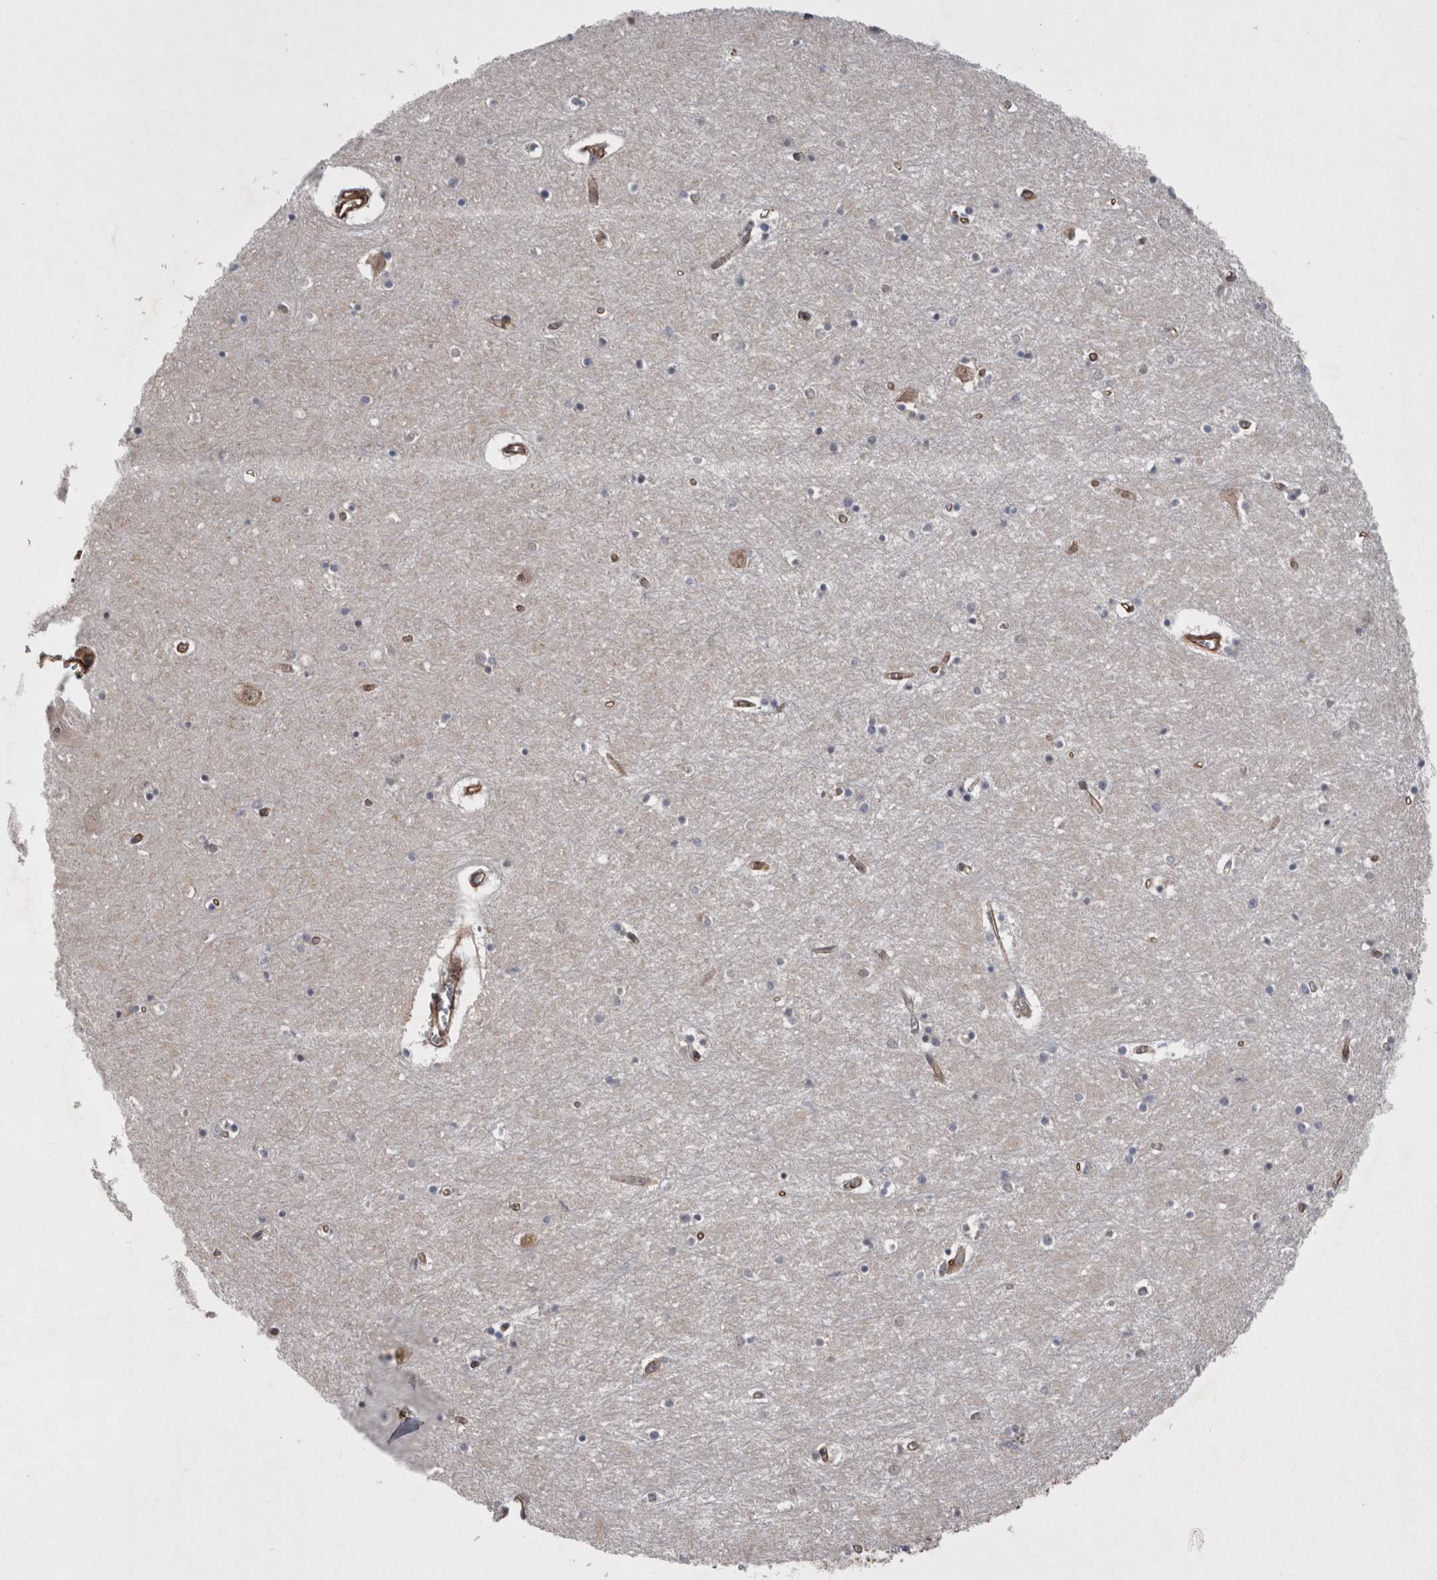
{"staining": {"intensity": "negative", "quantity": "none", "location": "none"}, "tissue": "hippocampus", "cell_type": "Glial cells", "image_type": "normal", "snomed": [{"axis": "morphology", "description": "Normal tissue, NOS"}, {"axis": "topography", "description": "Hippocampus"}], "caption": "This is a image of immunohistochemistry staining of unremarkable hippocampus, which shows no positivity in glial cells. The staining is performed using DAB brown chromogen with nuclei counter-stained in using hematoxylin.", "gene": "DDX6", "patient": {"sex": "male", "age": 70}}